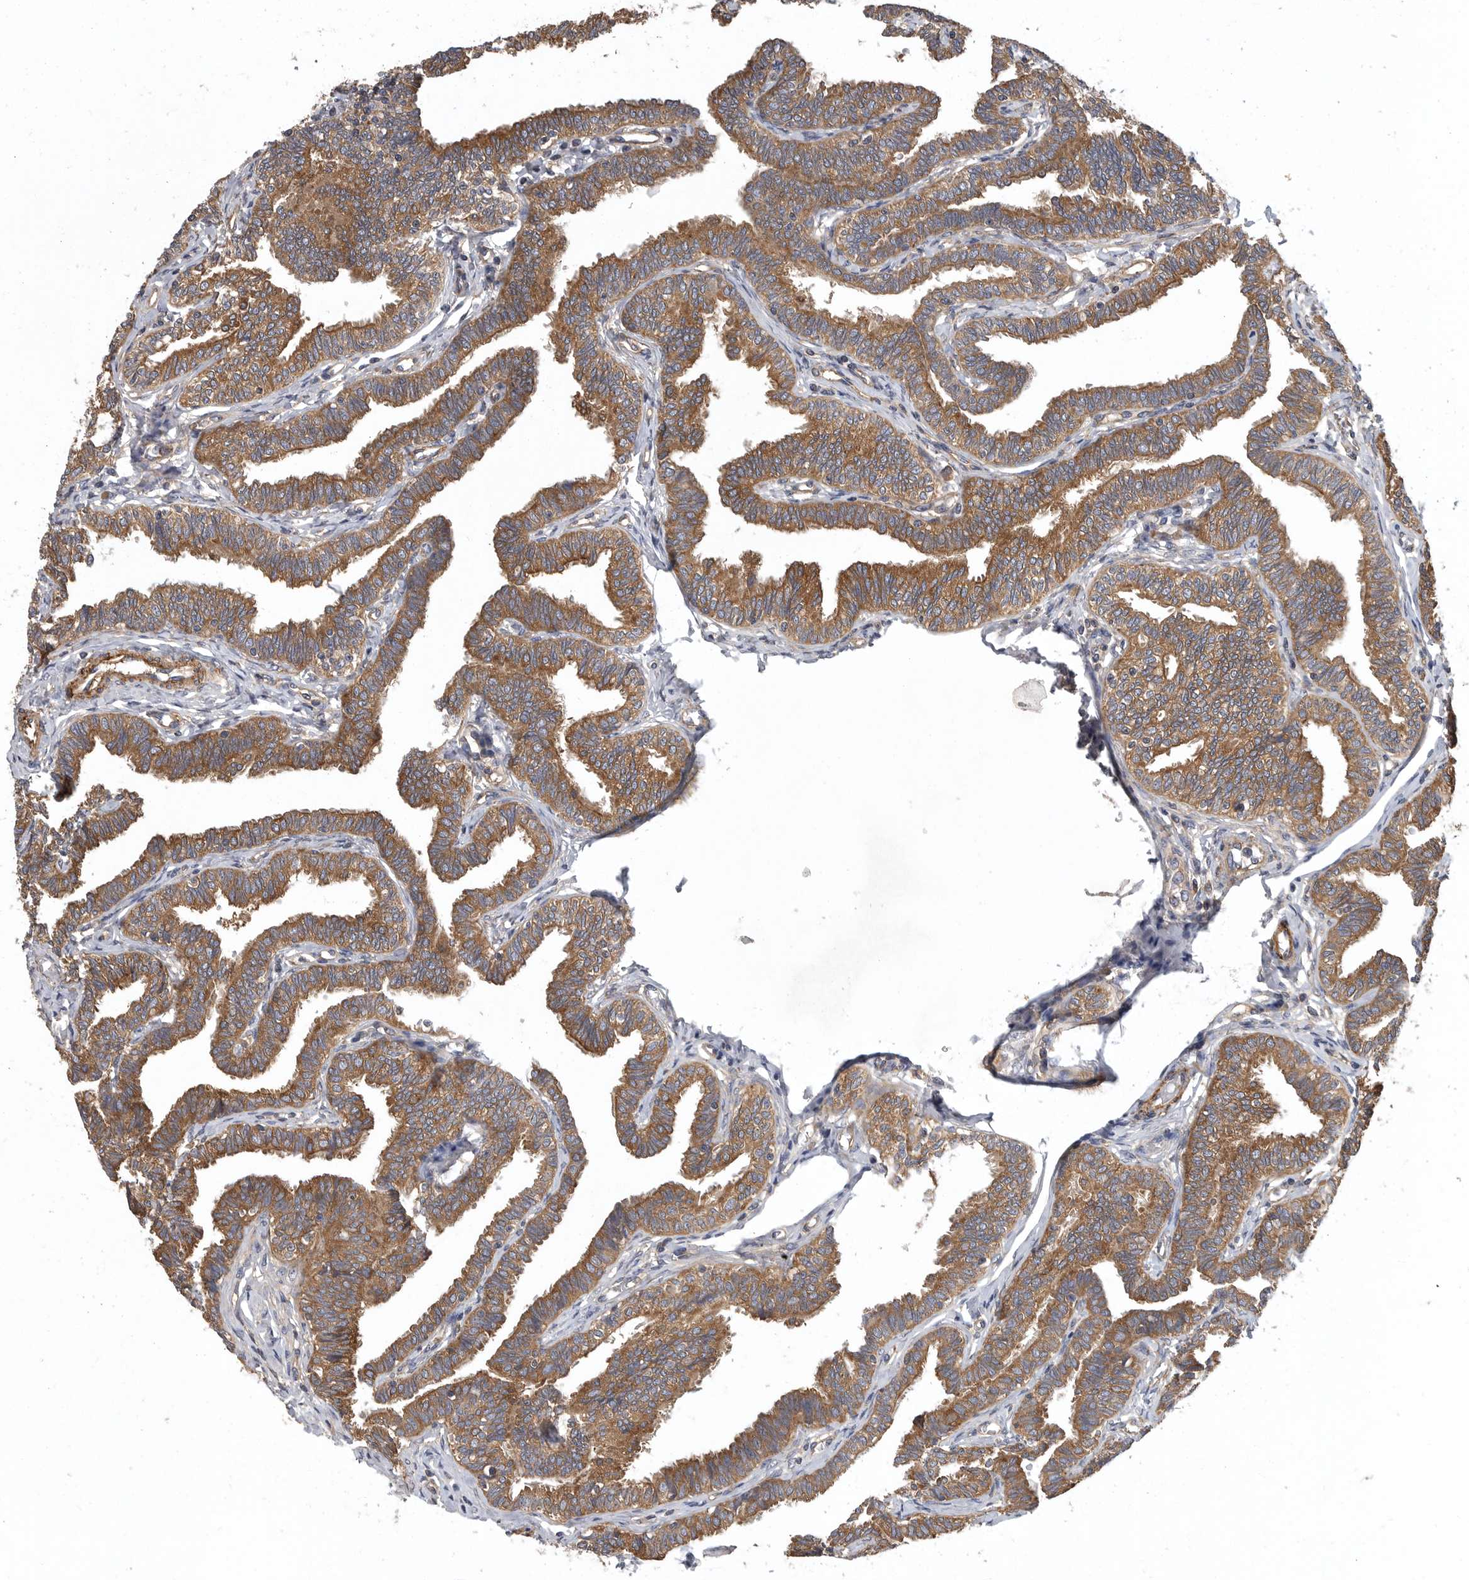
{"staining": {"intensity": "moderate", "quantity": ">75%", "location": "cytoplasmic/membranous"}, "tissue": "fallopian tube", "cell_type": "Glandular cells", "image_type": "normal", "snomed": [{"axis": "morphology", "description": "Normal tissue, NOS"}, {"axis": "topography", "description": "Fallopian tube"}, {"axis": "topography", "description": "Ovary"}], "caption": "Brown immunohistochemical staining in unremarkable fallopian tube displays moderate cytoplasmic/membranous positivity in about >75% of glandular cells. The staining is performed using DAB (3,3'-diaminobenzidine) brown chromogen to label protein expression. The nuclei are counter-stained blue using hematoxylin.", "gene": "OXR1", "patient": {"sex": "female", "age": 23}}